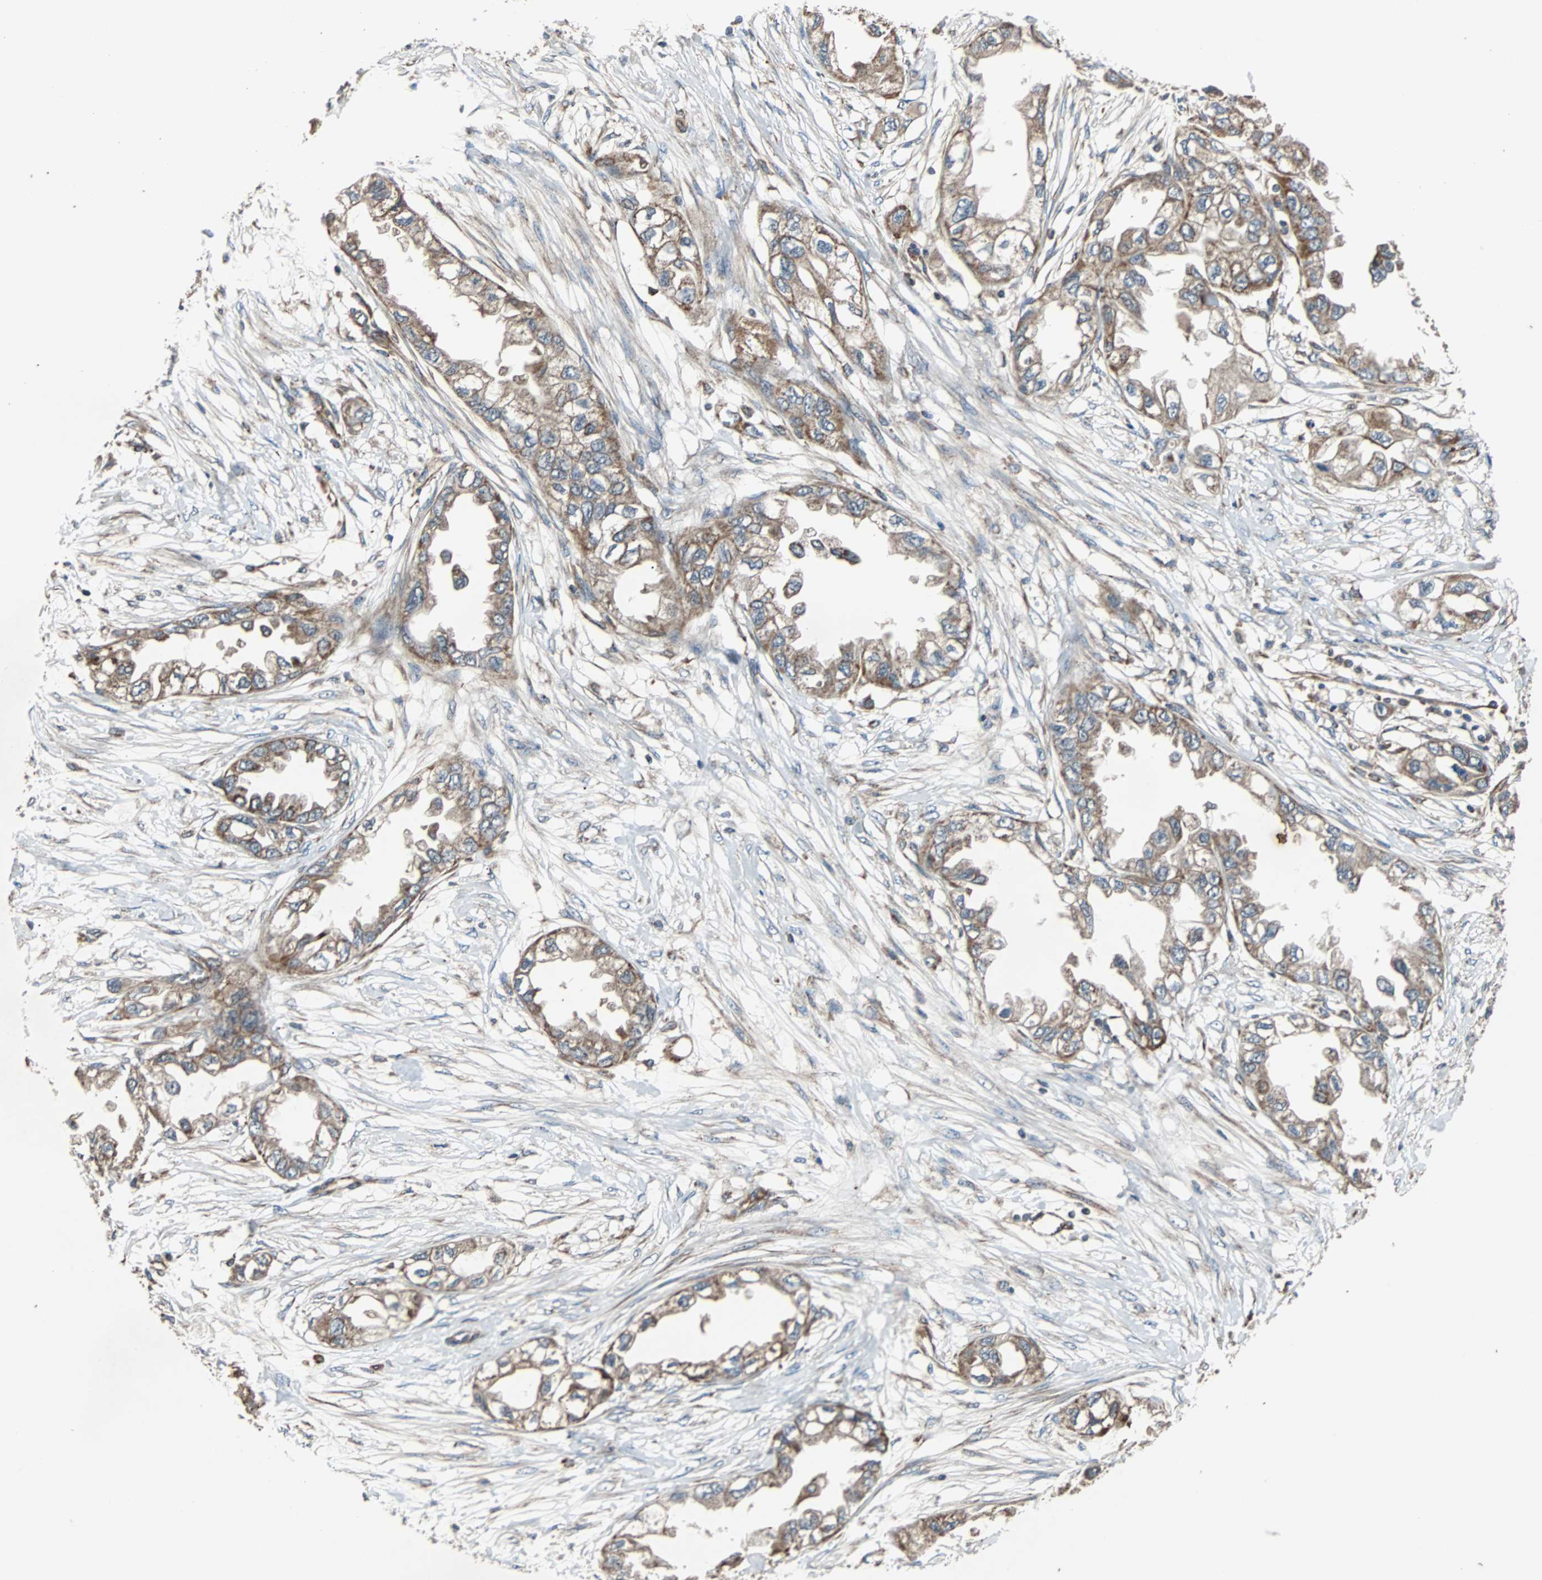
{"staining": {"intensity": "moderate", "quantity": ">75%", "location": "cytoplasmic/membranous"}, "tissue": "endometrial cancer", "cell_type": "Tumor cells", "image_type": "cancer", "snomed": [{"axis": "morphology", "description": "Adenocarcinoma, NOS"}, {"axis": "topography", "description": "Endometrium"}], "caption": "This micrograph exhibits immunohistochemistry (IHC) staining of human endometrial cancer, with medium moderate cytoplasmic/membranous staining in about >75% of tumor cells.", "gene": "ACTR3", "patient": {"sex": "female", "age": 67}}